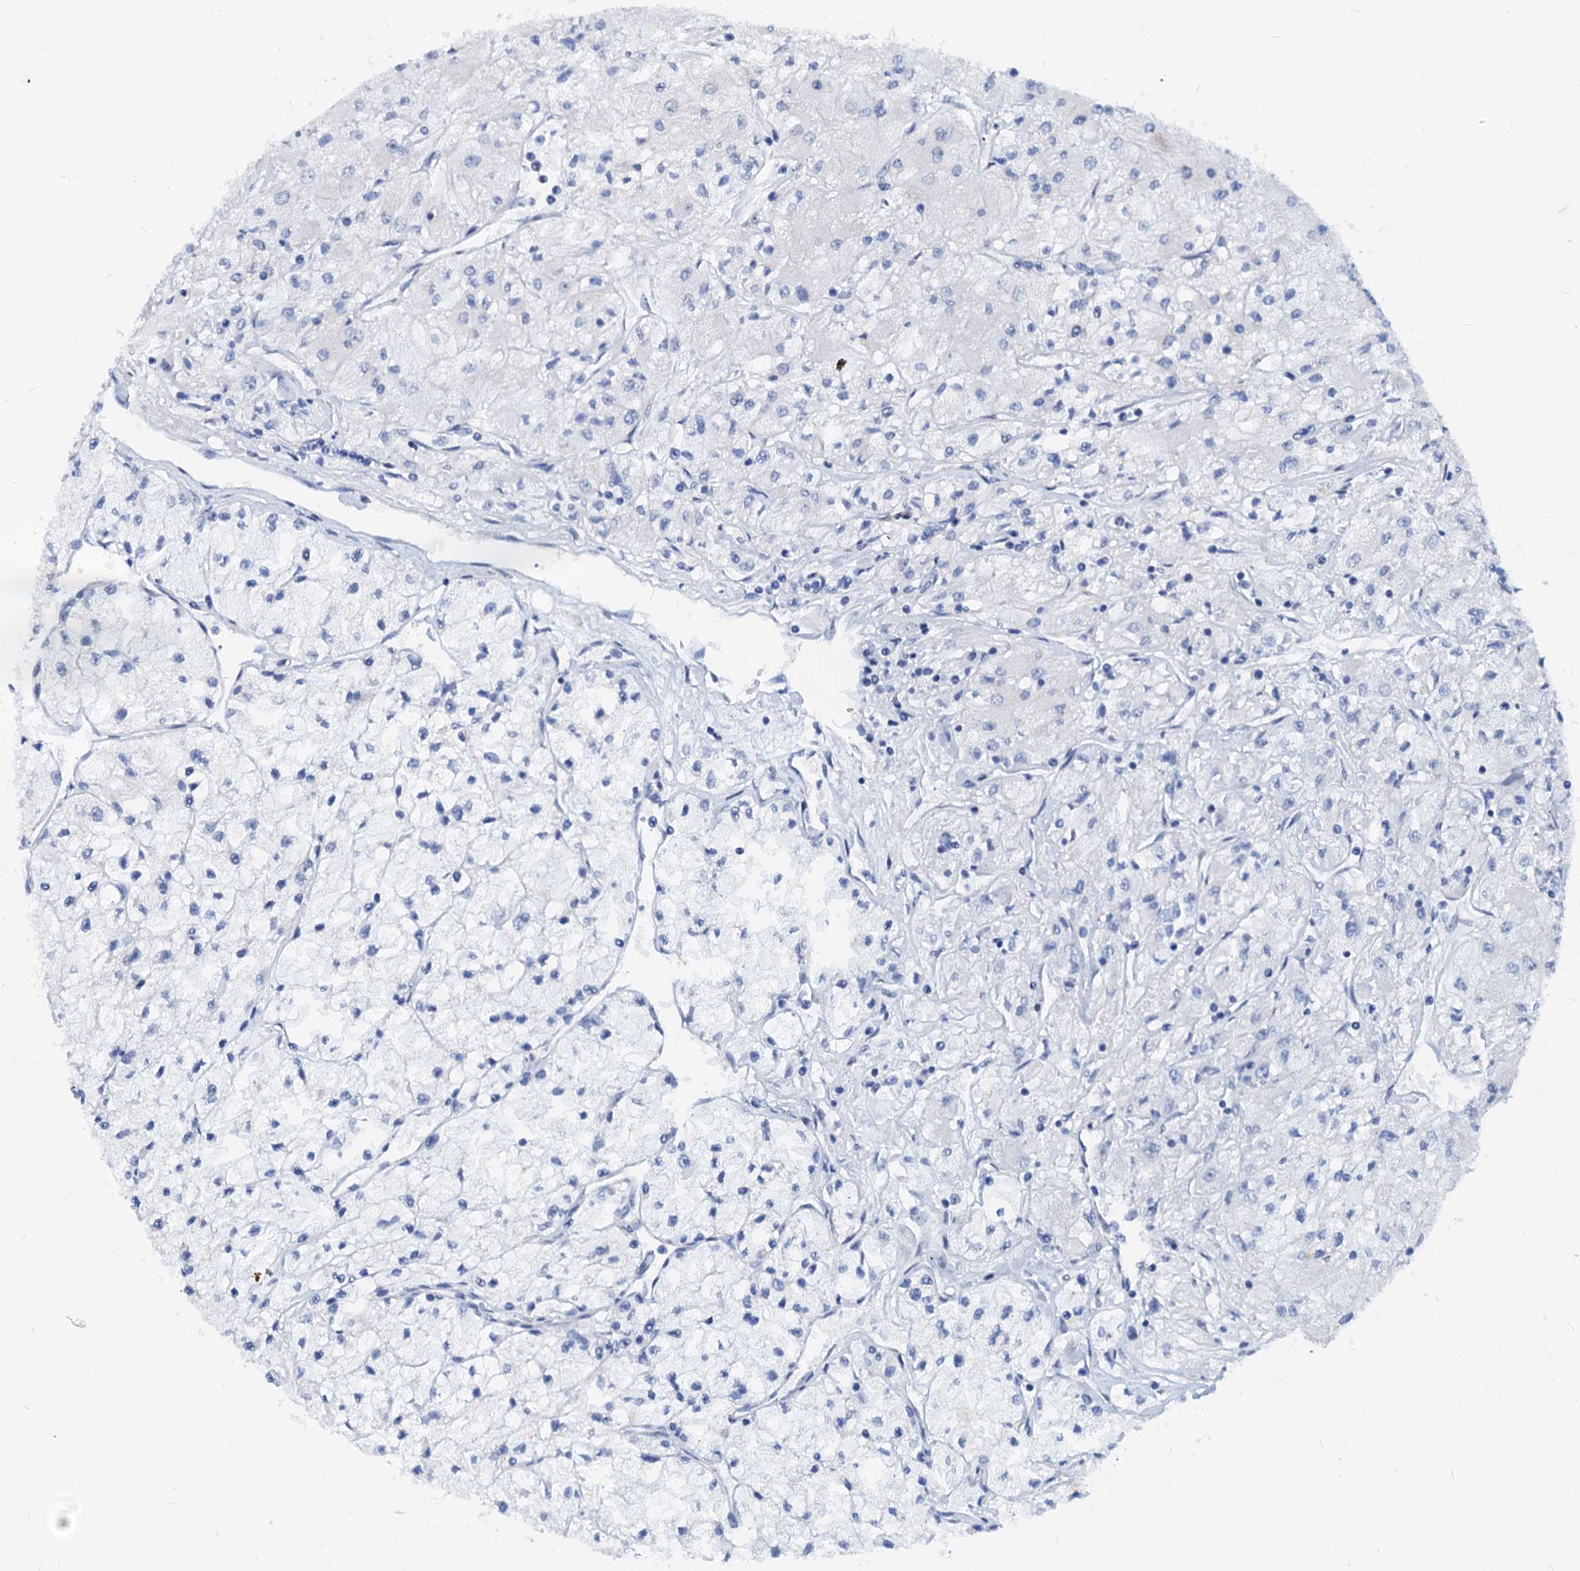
{"staining": {"intensity": "negative", "quantity": "none", "location": "none"}, "tissue": "renal cancer", "cell_type": "Tumor cells", "image_type": "cancer", "snomed": [{"axis": "morphology", "description": "Adenocarcinoma, NOS"}, {"axis": "topography", "description": "Kidney"}], "caption": "Protein analysis of renal cancer shows no significant staining in tumor cells.", "gene": "HSF2", "patient": {"sex": "male", "age": 80}}